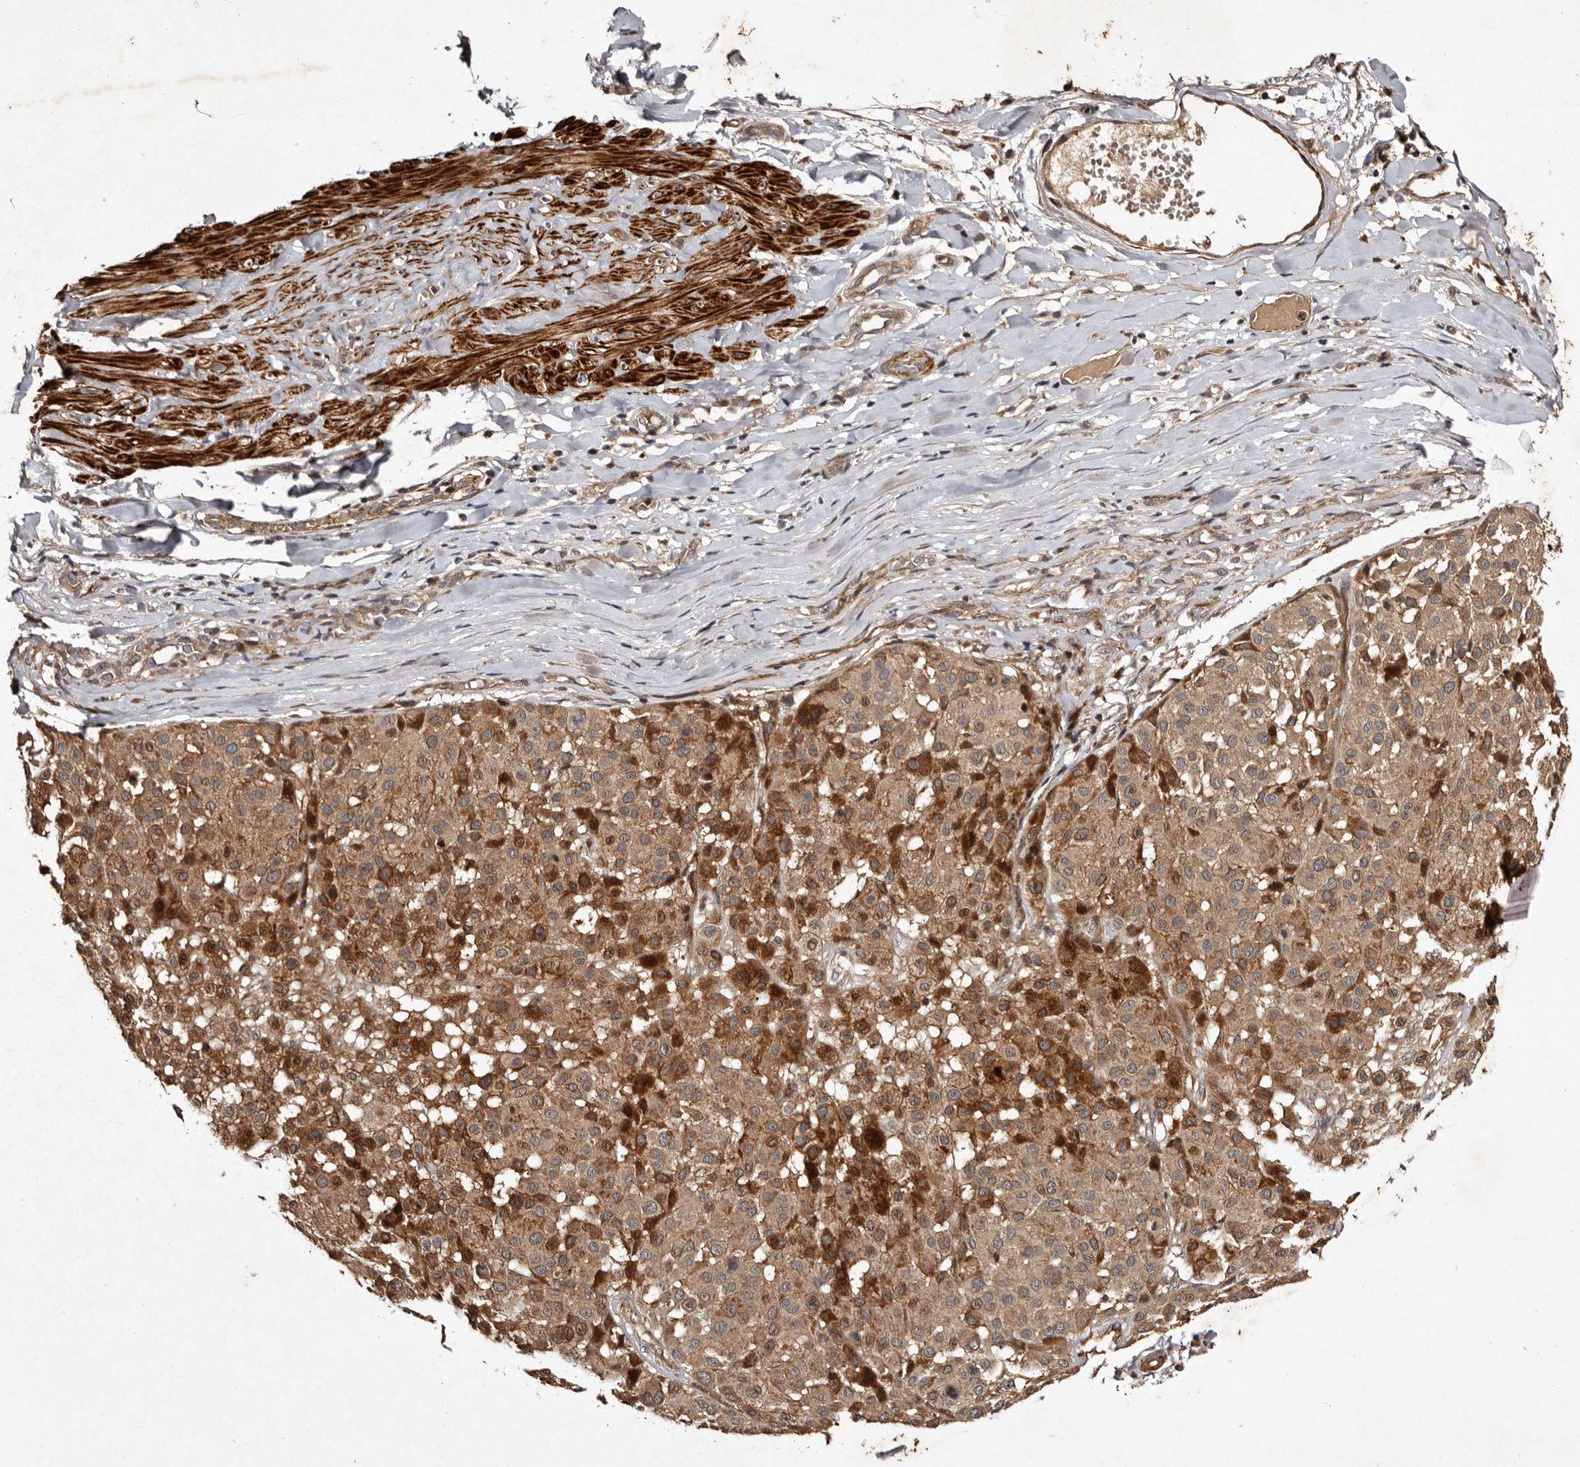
{"staining": {"intensity": "moderate", "quantity": ">75%", "location": "cytoplasmic/membranous"}, "tissue": "melanoma", "cell_type": "Tumor cells", "image_type": "cancer", "snomed": [{"axis": "morphology", "description": "Malignant melanoma, Metastatic site"}, {"axis": "topography", "description": "Soft tissue"}], "caption": "Human malignant melanoma (metastatic site) stained with a brown dye demonstrates moderate cytoplasmic/membranous positive expression in about >75% of tumor cells.", "gene": "PRKD3", "patient": {"sex": "male", "age": 41}}